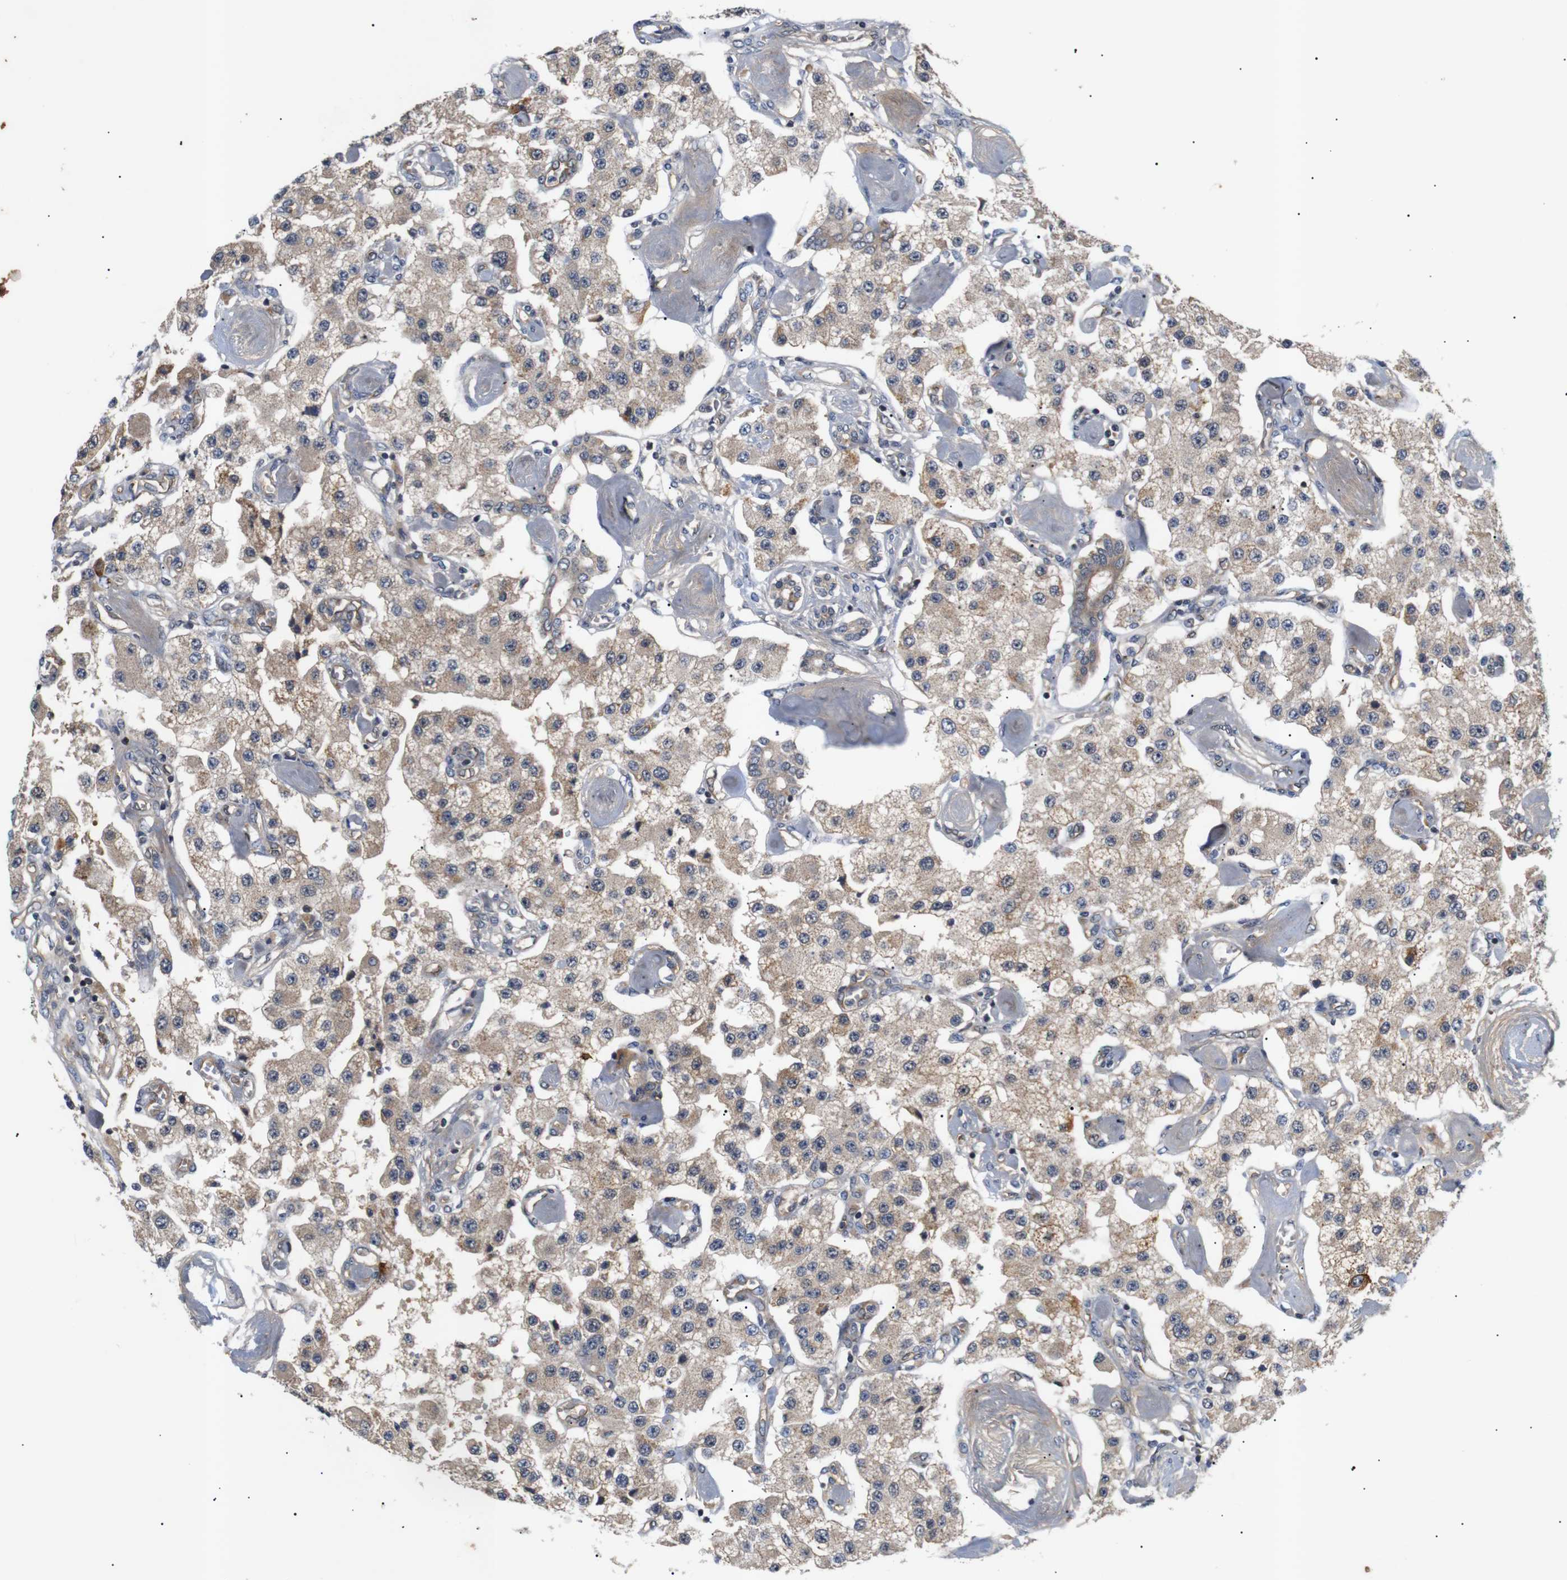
{"staining": {"intensity": "weak", "quantity": ">75%", "location": "cytoplasmic/membranous"}, "tissue": "carcinoid", "cell_type": "Tumor cells", "image_type": "cancer", "snomed": [{"axis": "morphology", "description": "Carcinoid, malignant, NOS"}, {"axis": "topography", "description": "Pancreas"}], "caption": "There is low levels of weak cytoplasmic/membranous positivity in tumor cells of carcinoid, as demonstrated by immunohistochemical staining (brown color).", "gene": "RIPK1", "patient": {"sex": "male", "age": 41}}